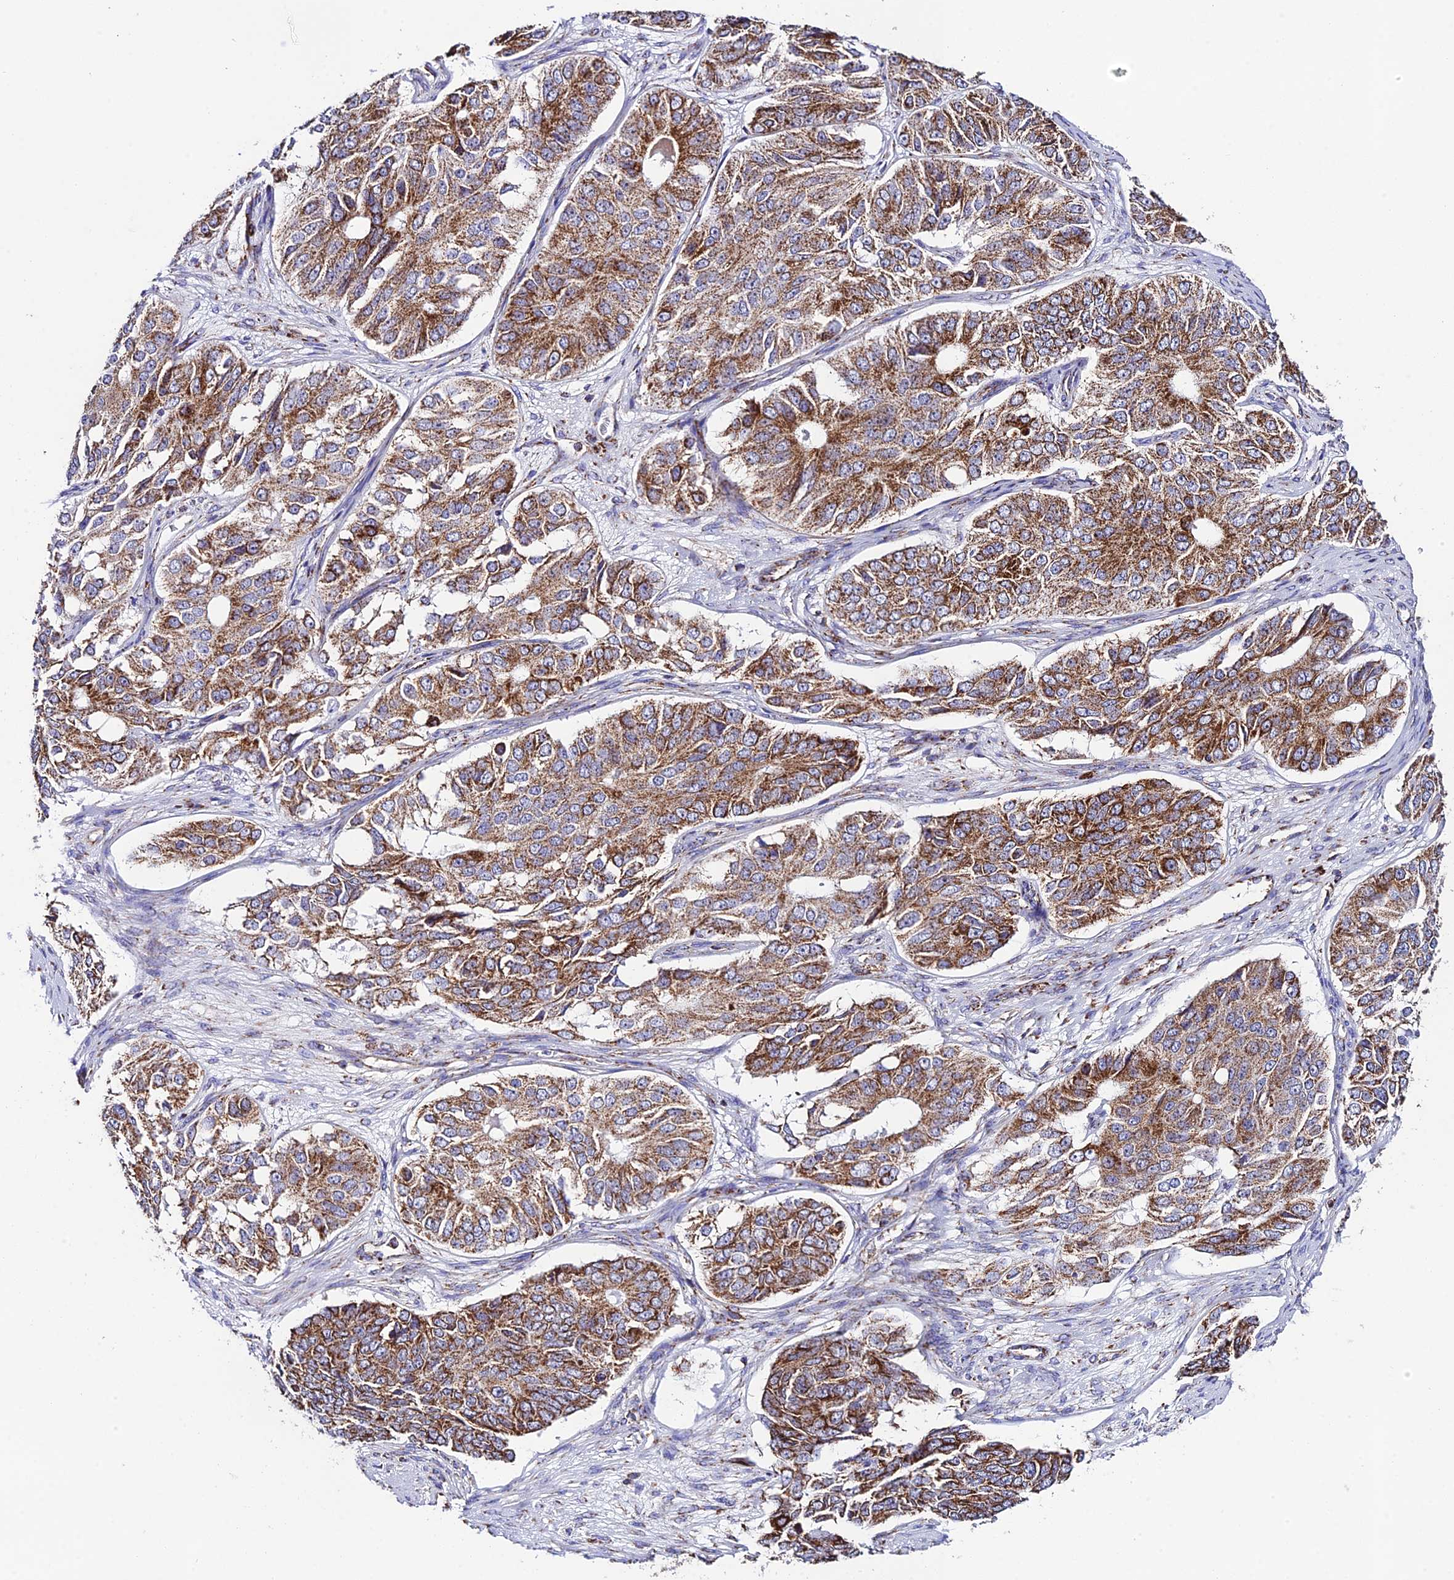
{"staining": {"intensity": "moderate", "quantity": ">75%", "location": "cytoplasmic/membranous"}, "tissue": "ovarian cancer", "cell_type": "Tumor cells", "image_type": "cancer", "snomed": [{"axis": "morphology", "description": "Carcinoma, endometroid"}, {"axis": "topography", "description": "Ovary"}], "caption": "DAB (3,3'-diaminobenzidine) immunohistochemical staining of human ovarian cancer (endometroid carcinoma) exhibits moderate cytoplasmic/membranous protein expression in about >75% of tumor cells. The protein is stained brown, and the nuclei are stained in blue (DAB IHC with brightfield microscopy, high magnification).", "gene": "CHCHD3", "patient": {"sex": "female", "age": 51}}